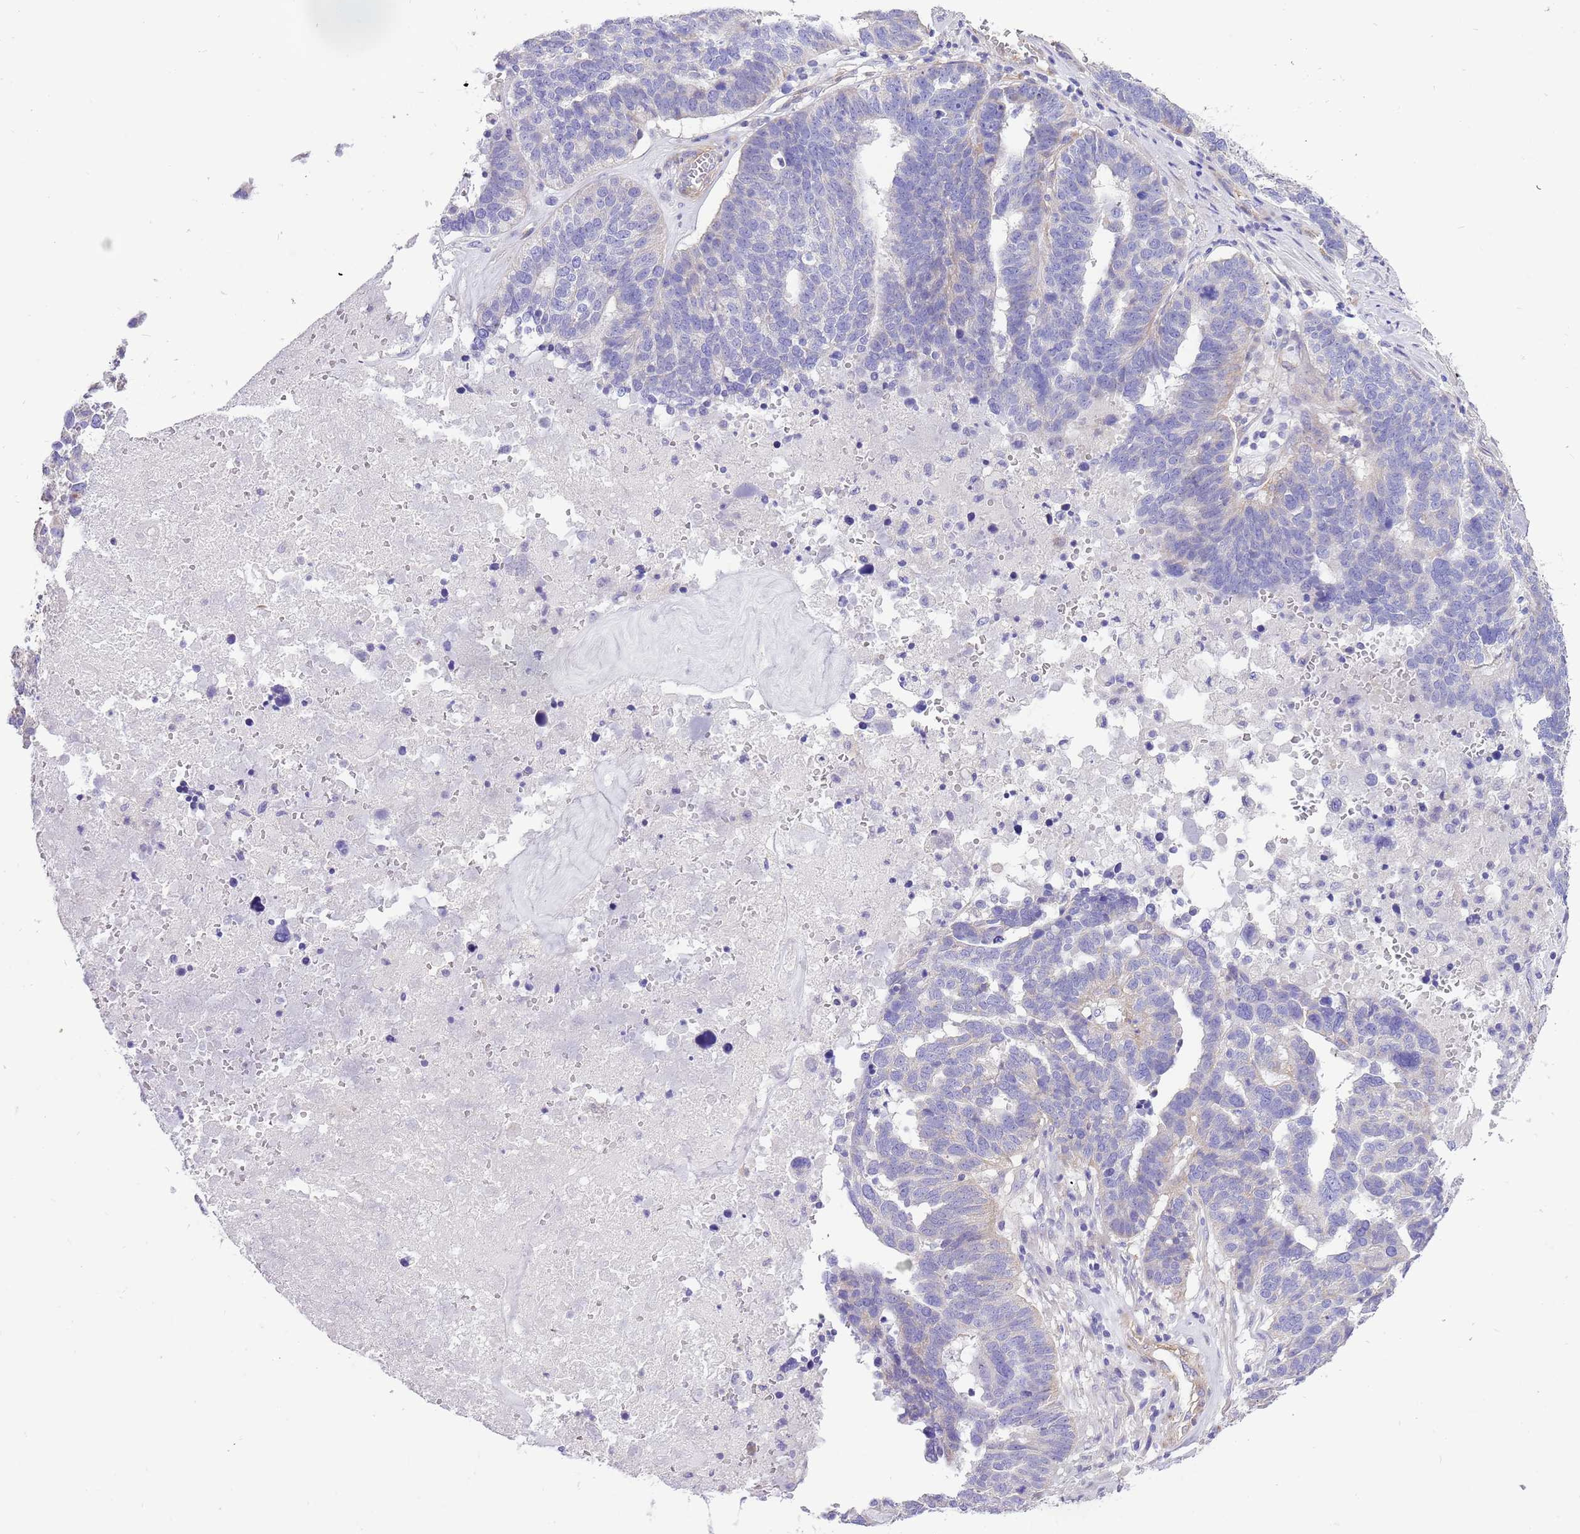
{"staining": {"intensity": "negative", "quantity": "none", "location": "none"}, "tissue": "ovarian cancer", "cell_type": "Tumor cells", "image_type": "cancer", "snomed": [{"axis": "morphology", "description": "Cystadenocarcinoma, serous, NOS"}, {"axis": "topography", "description": "Ovary"}], "caption": "Immunohistochemistry (IHC) histopathology image of neoplastic tissue: ovarian serous cystadenocarcinoma stained with DAB (3,3'-diaminobenzidine) demonstrates no significant protein expression in tumor cells.", "gene": "SERINC3", "patient": {"sex": "female", "age": 59}}